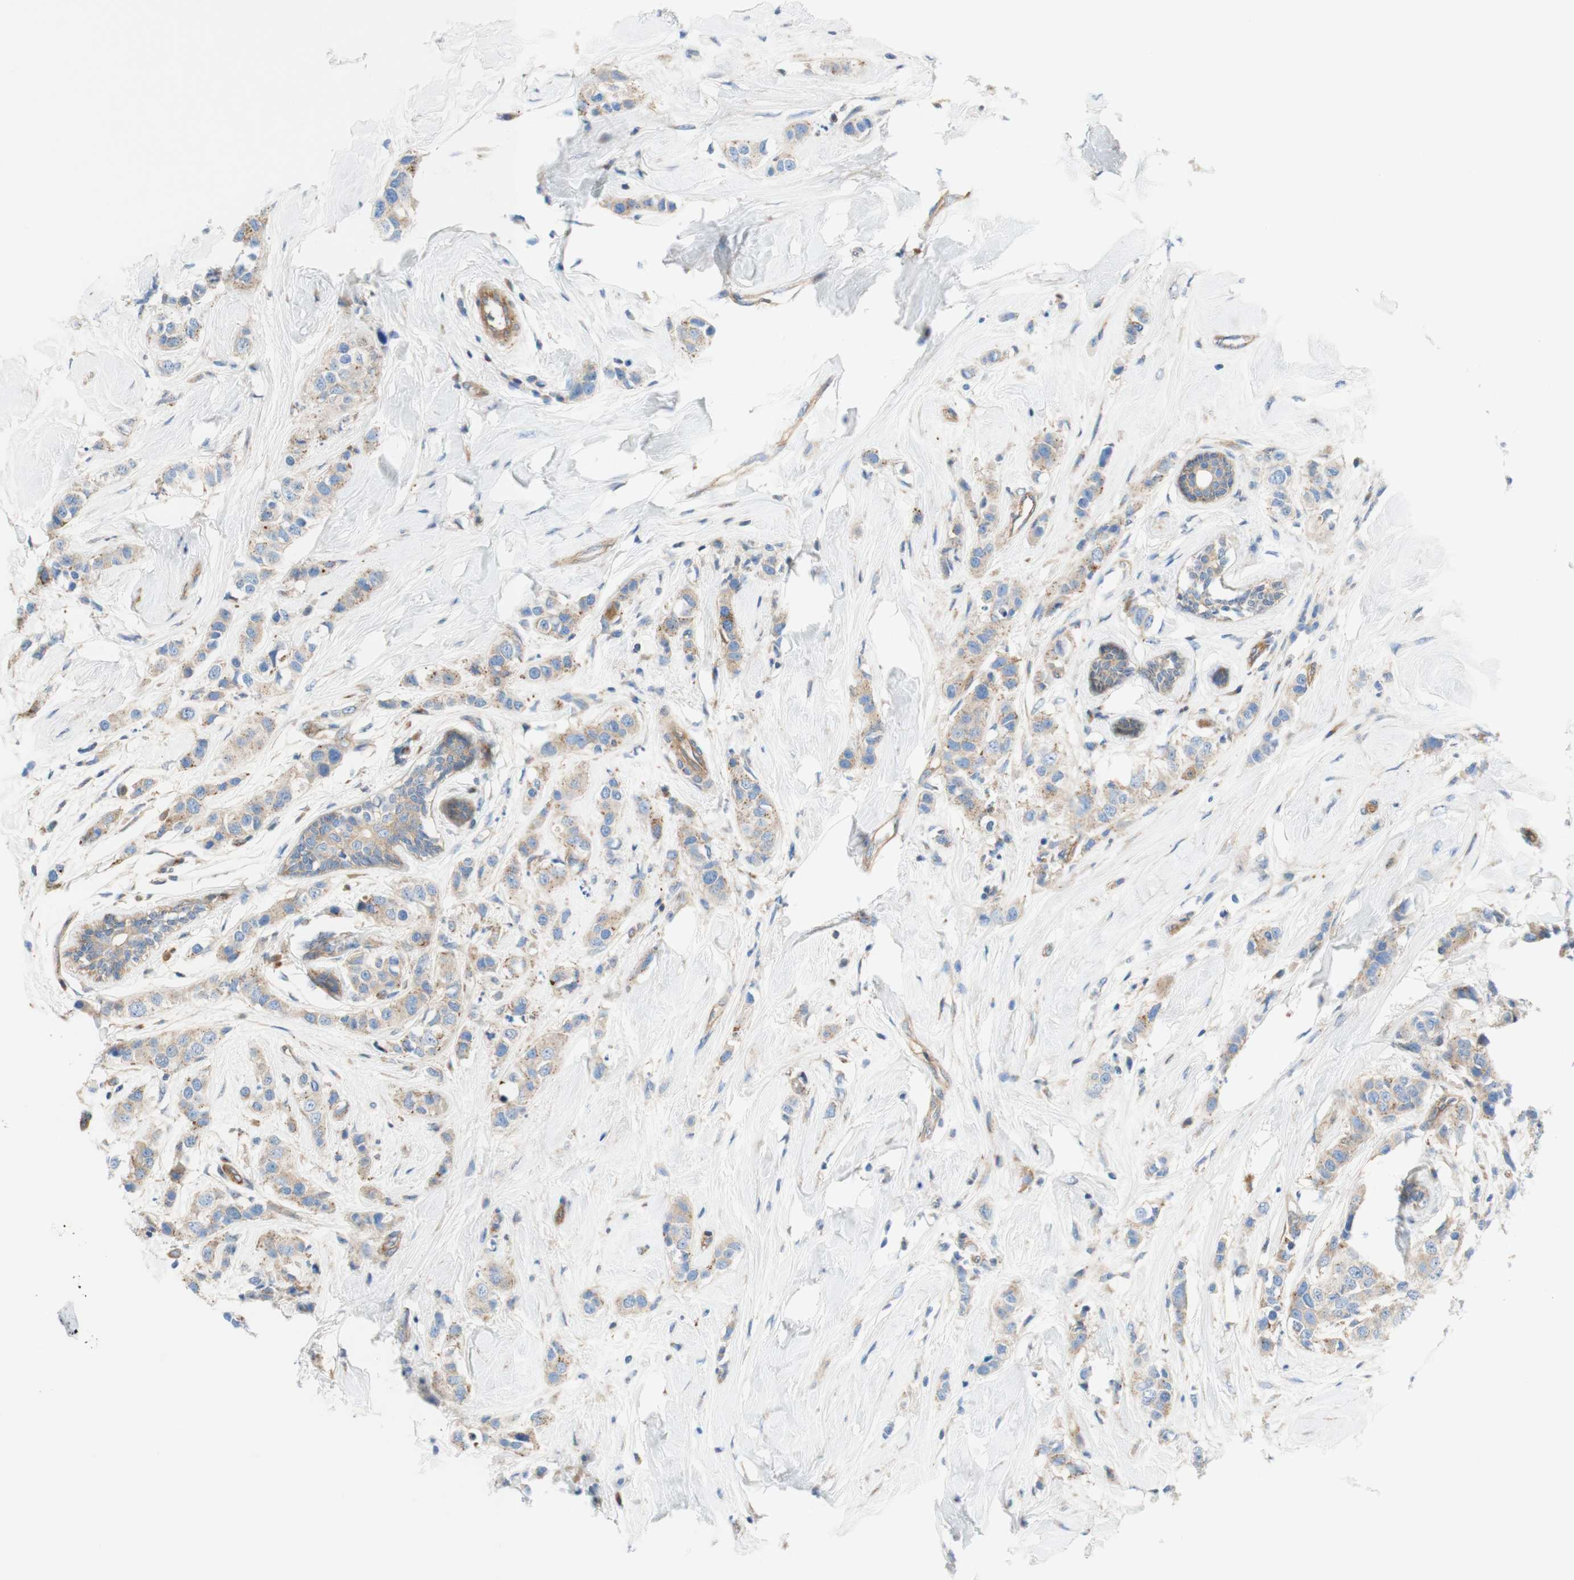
{"staining": {"intensity": "weak", "quantity": "25%-75%", "location": "cytoplasmic/membranous"}, "tissue": "breast cancer", "cell_type": "Tumor cells", "image_type": "cancer", "snomed": [{"axis": "morphology", "description": "Normal tissue, NOS"}, {"axis": "morphology", "description": "Duct carcinoma"}, {"axis": "topography", "description": "Breast"}], "caption": "Immunohistochemistry of intraductal carcinoma (breast) reveals low levels of weak cytoplasmic/membranous positivity in about 25%-75% of tumor cells.", "gene": "STOM", "patient": {"sex": "female", "age": 50}}